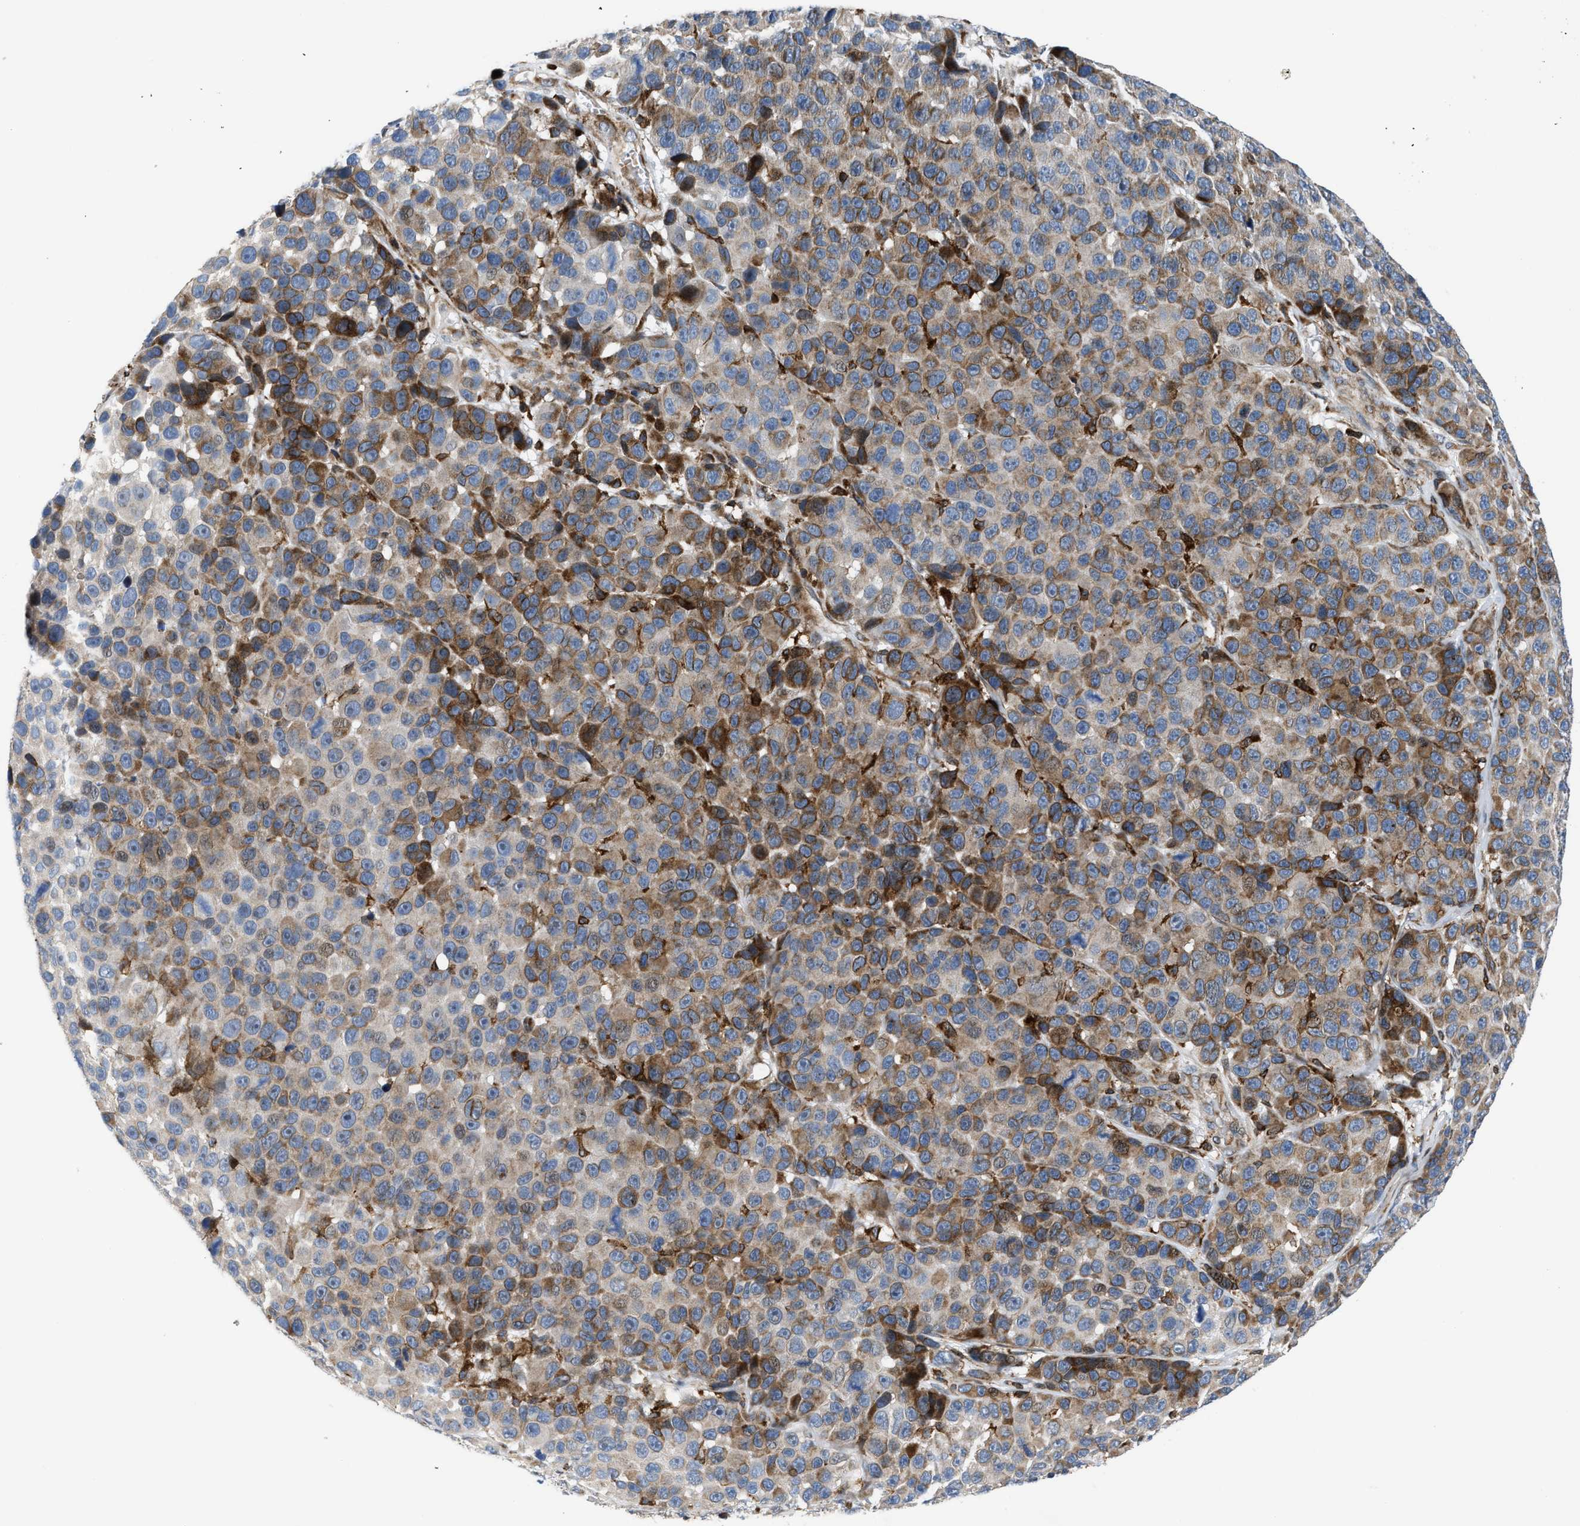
{"staining": {"intensity": "moderate", "quantity": ">75%", "location": "cytoplasmic/membranous"}, "tissue": "melanoma", "cell_type": "Tumor cells", "image_type": "cancer", "snomed": [{"axis": "morphology", "description": "Malignant melanoma, NOS"}, {"axis": "topography", "description": "Skin"}], "caption": "This histopathology image exhibits immunohistochemistry (IHC) staining of human melanoma, with medium moderate cytoplasmic/membranous expression in approximately >75% of tumor cells.", "gene": "ATP9A", "patient": {"sex": "male", "age": 53}}